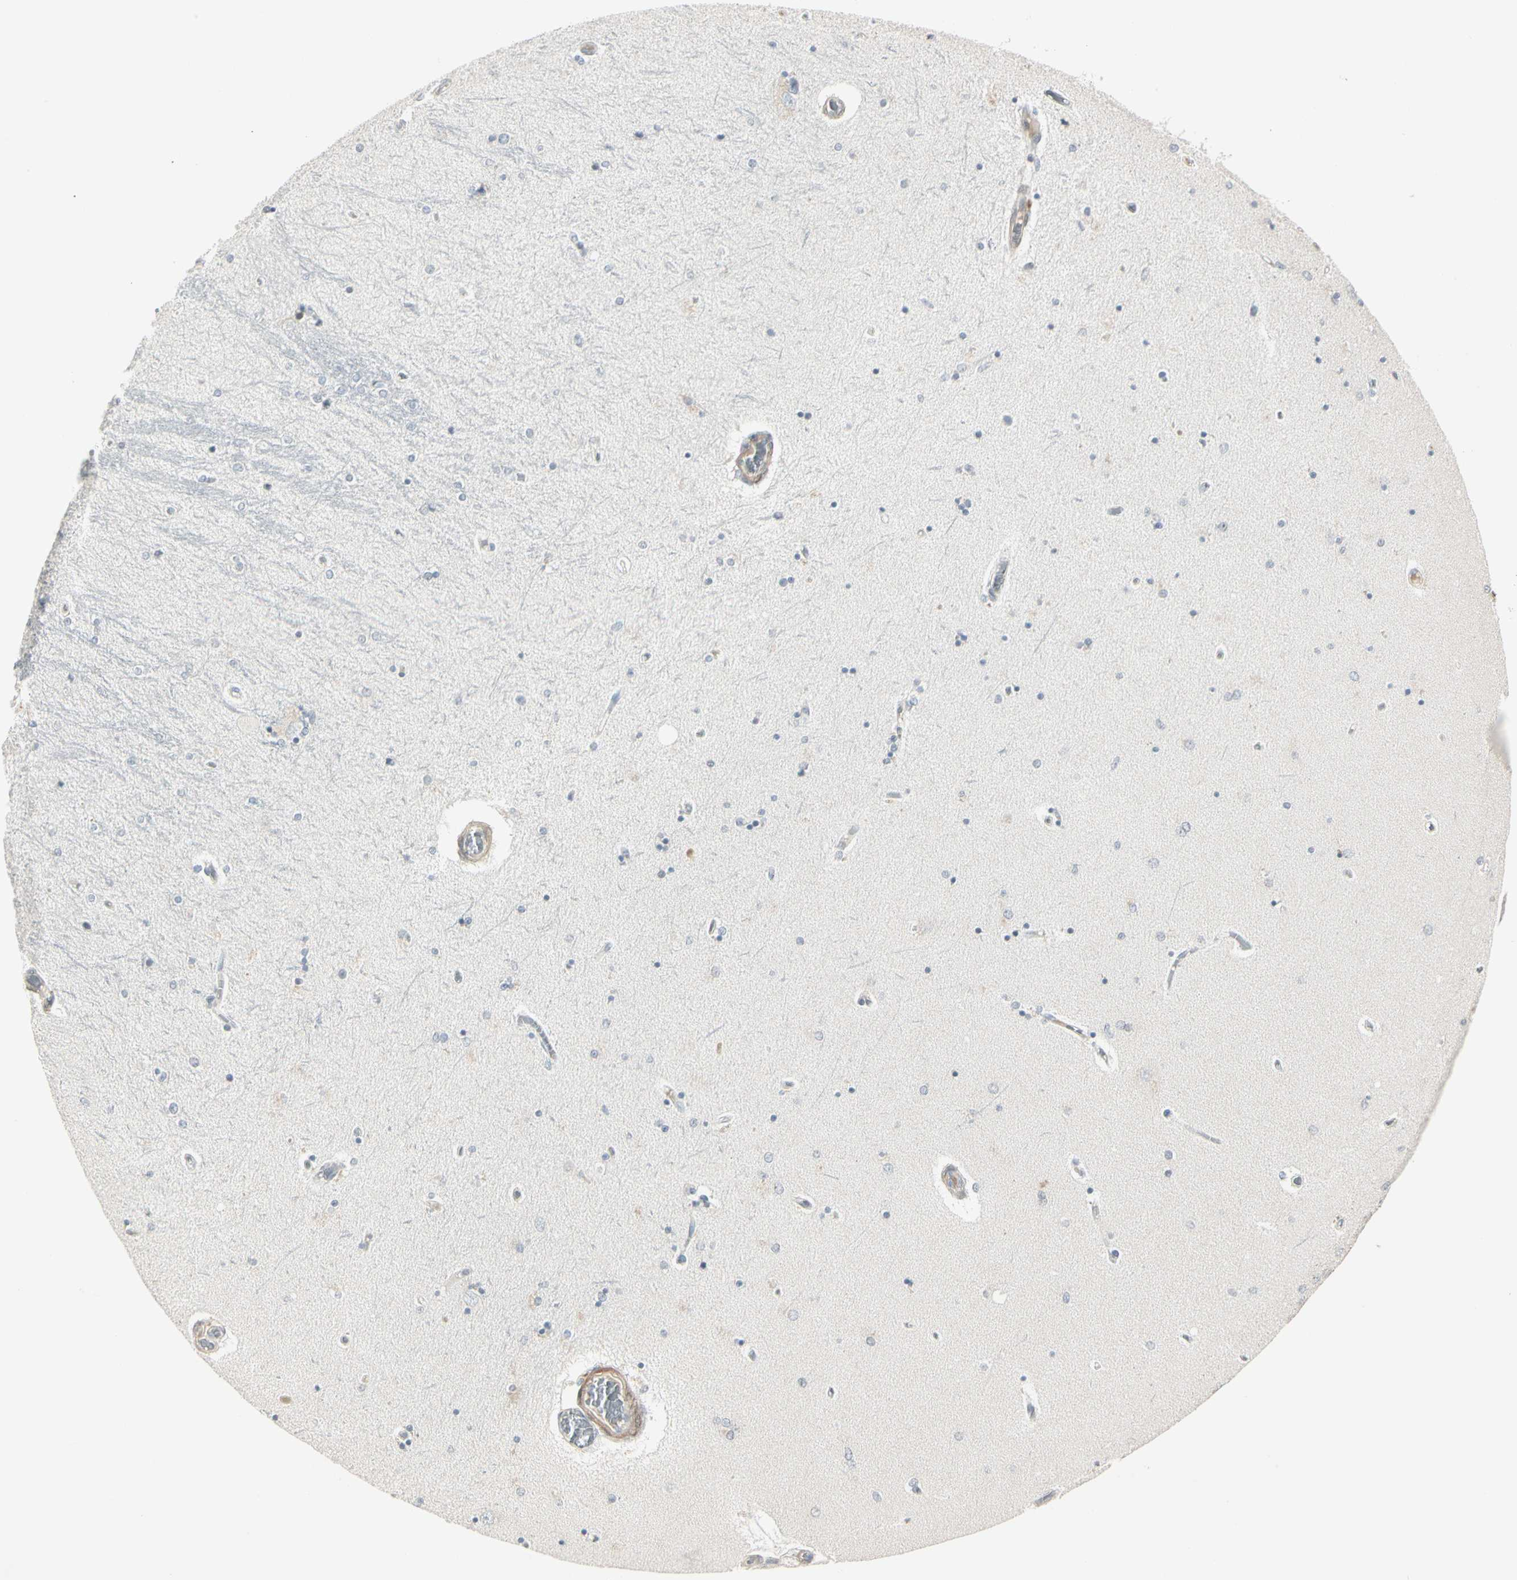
{"staining": {"intensity": "negative", "quantity": "none", "location": "none"}, "tissue": "hippocampus", "cell_type": "Glial cells", "image_type": "normal", "snomed": [{"axis": "morphology", "description": "Normal tissue, NOS"}, {"axis": "topography", "description": "Hippocampus"}], "caption": "Immunohistochemical staining of normal hippocampus demonstrates no significant staining in glial cells.", "gene": "DMPK", "patient": {"sex": "female", "age": 54}}